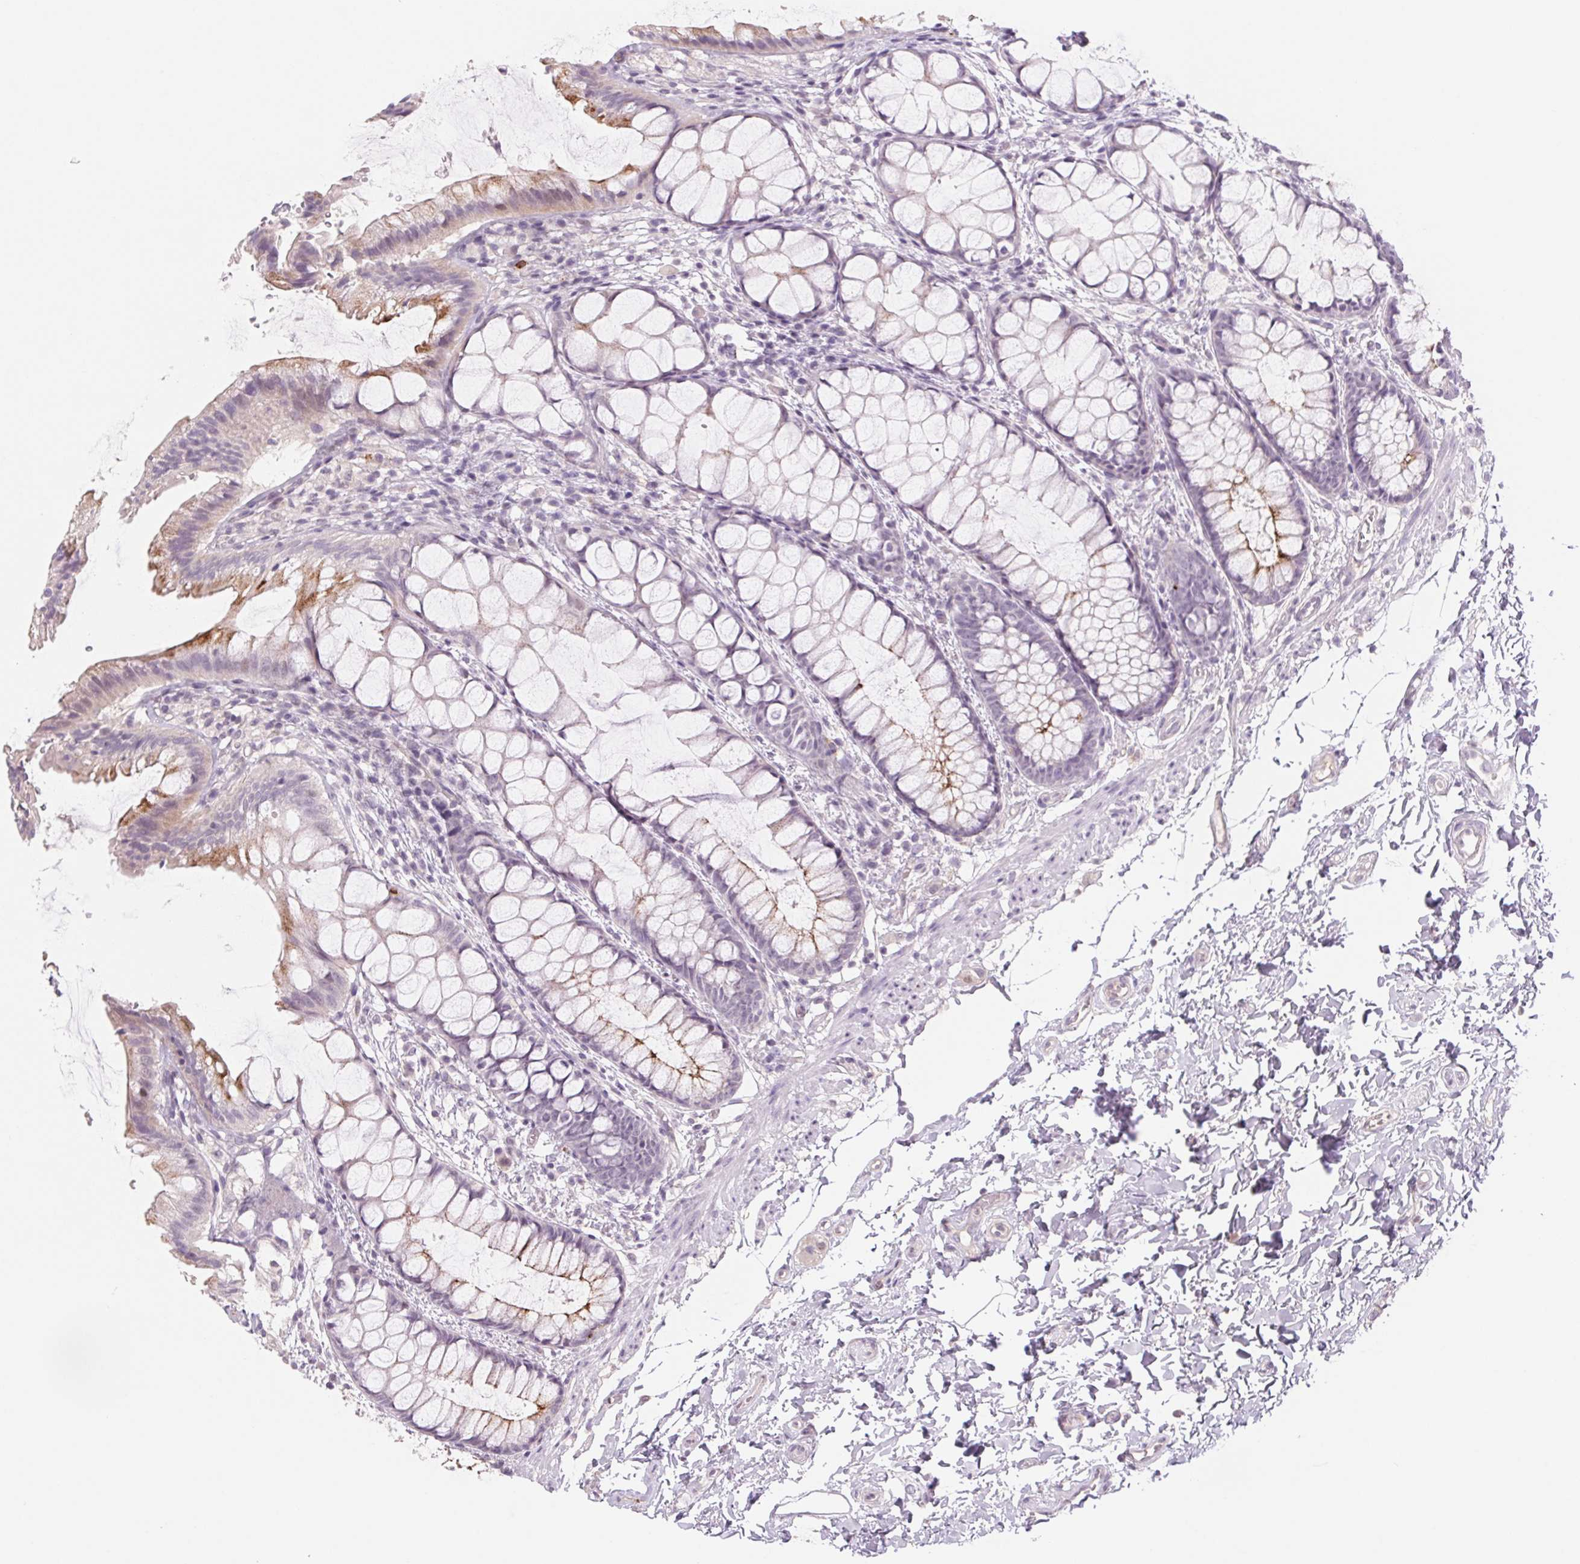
{"staining": {"intensity": "strong", "quantity": "25%-75%", "location": "cytoplasmic/membranous"}, "tissue": "rectum", "cell_type": "Glandular cells", "image_type": "normal", "snomed": [{"axis": "morphology", "description": "Normal tissue, NOS"}, {"axis": "topography", "description": "Rectum"}], "caption": "Strong cytoplasmic/membranous expression is present in approximately 25%-75% of glandular cells in unremarkable rectum.", "gene": "KRT1", "patient": {"sex": "female", "age": 62}}